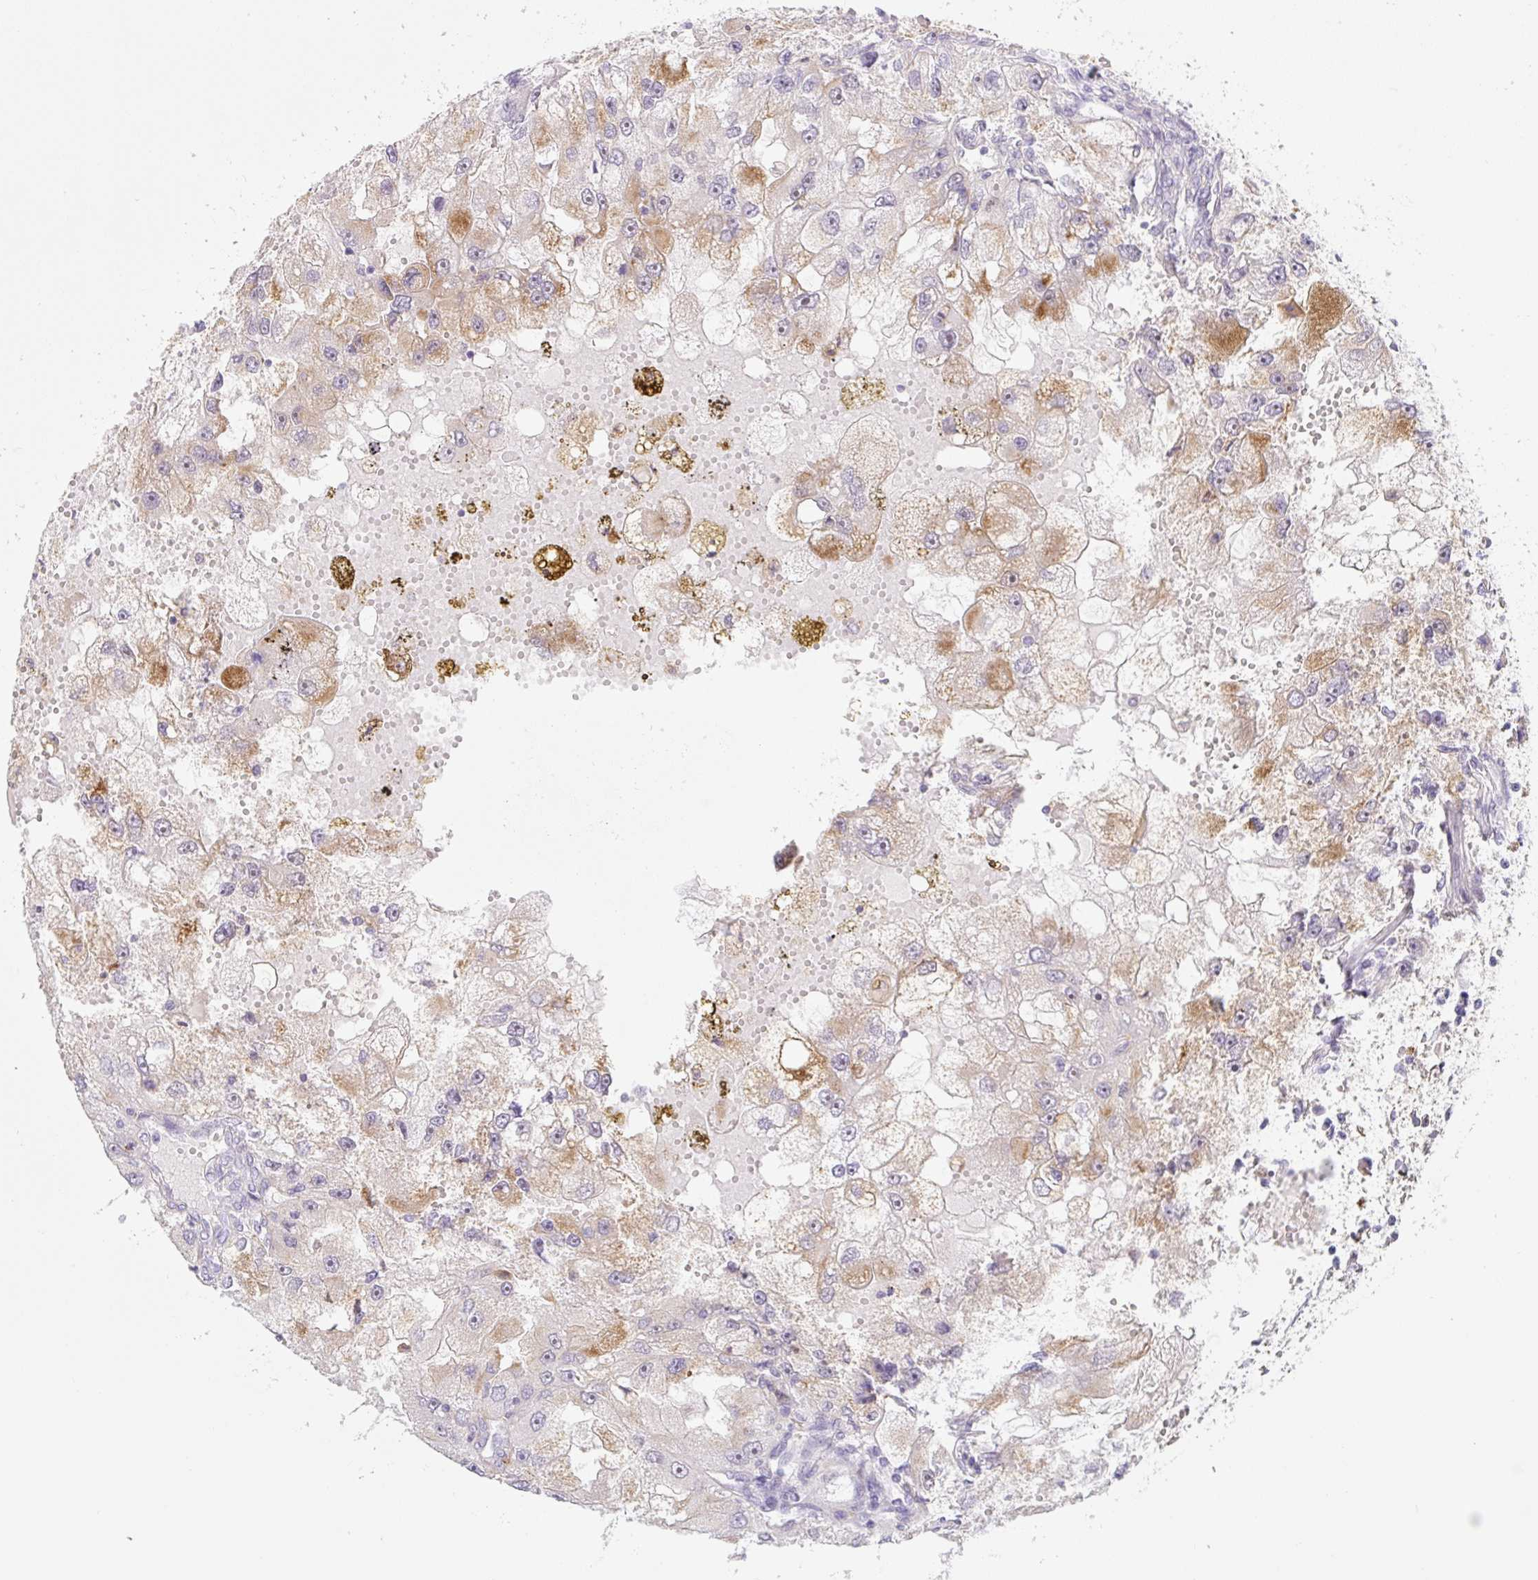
{"staining": {"intensity": "moderate", "quantity": "<25%", "location": "cytoplasmic/membranous"}, "tissue": "renal cancer", "cell_type": "Tumor cells", "image_type": "cancer", "snomed": [{"axis": "morphology", "description": "Adenocarcinoma, NOS"}, {"axis": "topography", "description": "Kidney"}], "caption": "Immunohistochemistry (DAB) staining of human adenocarcinoma (renal) exhibits moderate cytoplasmic/membranous protein expression in approximately <25% of tumor cells. The staining was performed using DAB (3,3'-diaminobenzidine) to visualize the protein expression in brown, while the nuclei were stained in blue with hematoxylin (Magnification: 20x).", "gene": "CEBPZOS", "patient": {"sex": "male", "age": 63}}